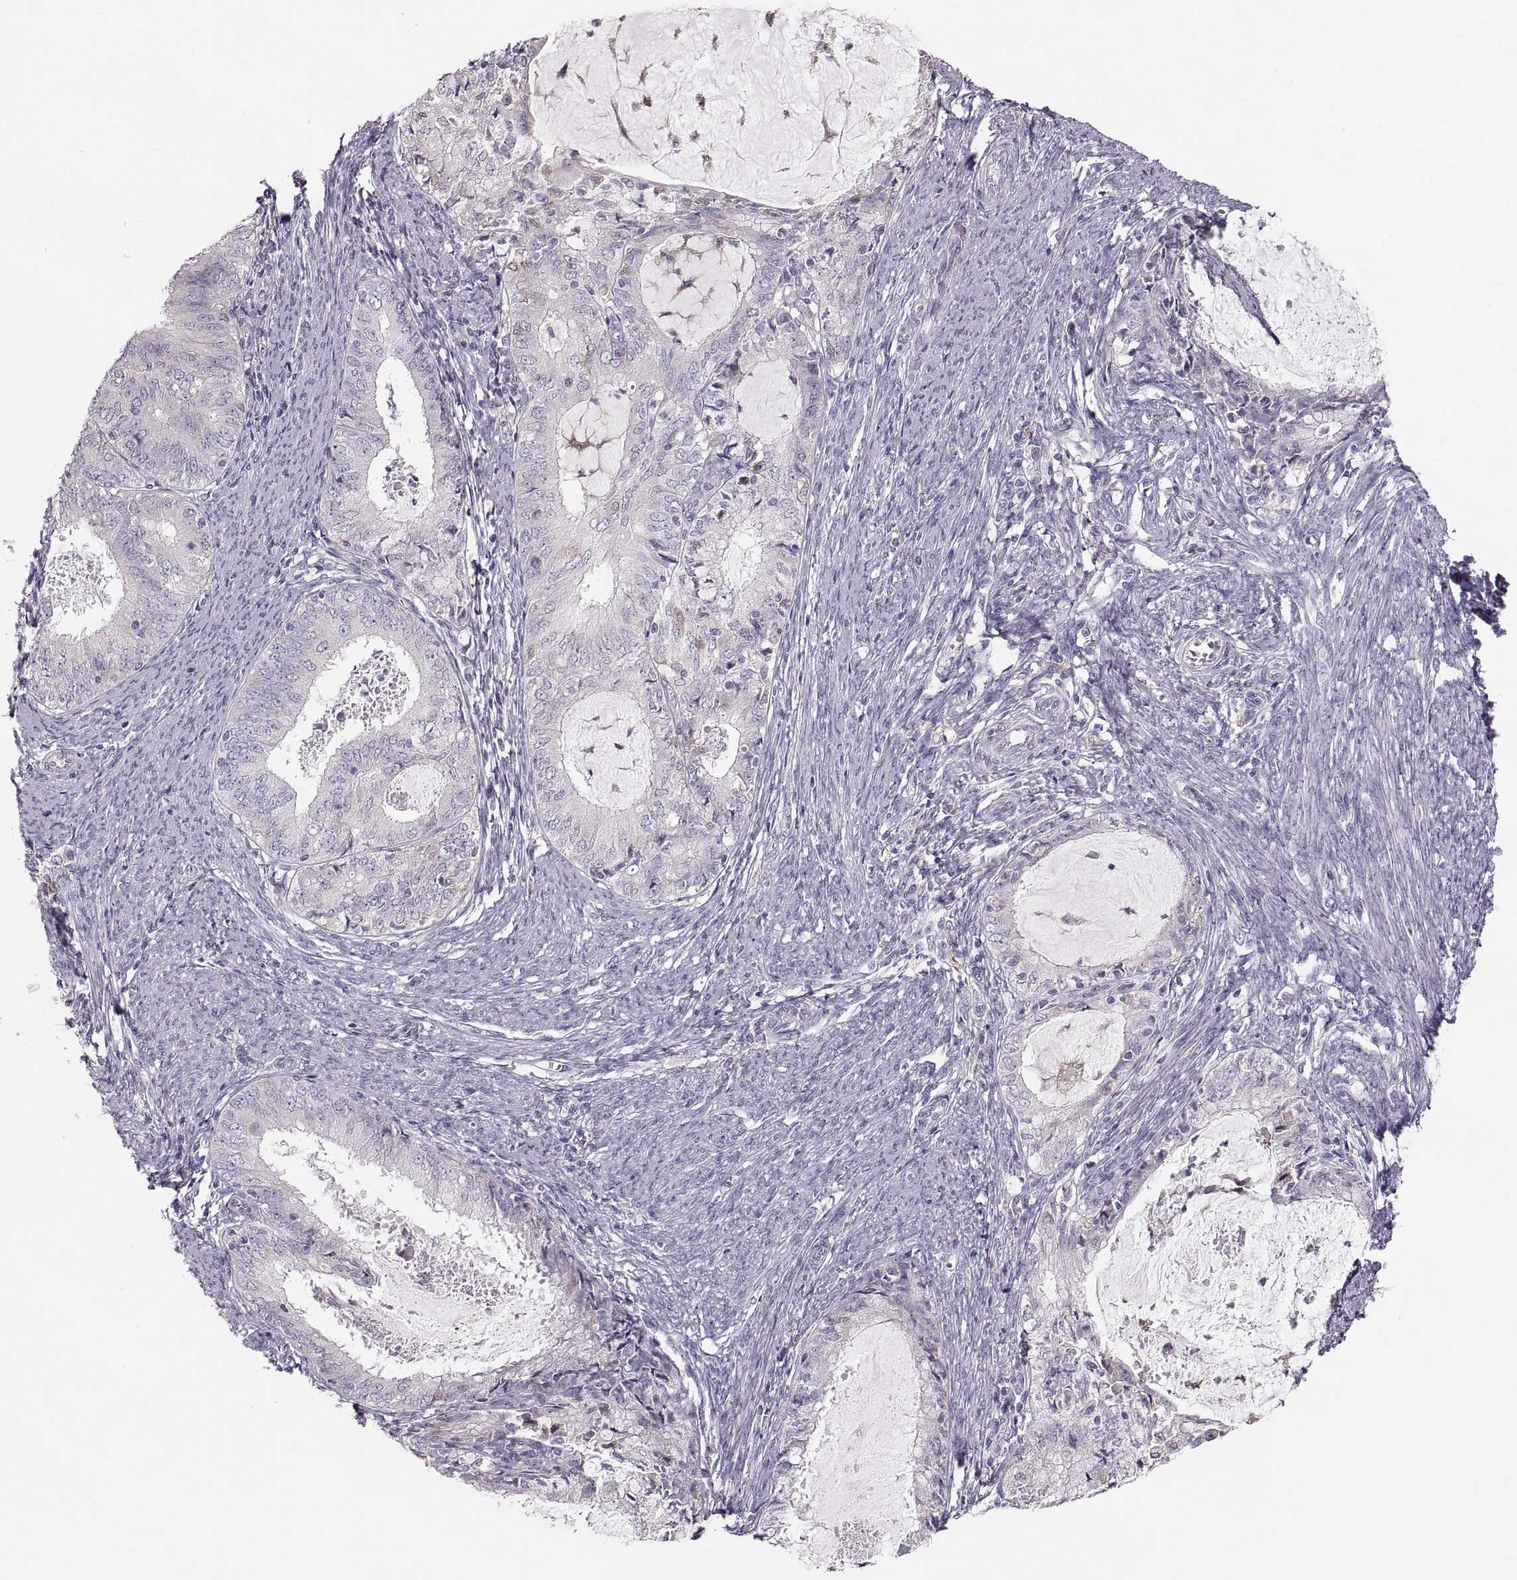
{"staining": {"intensity": "negative", "quantity": "none", "location": "none"}, "tissue": "endometrial cancer", "cell_type": "Tumor cells", "image_type": "cancer", "snomed": [{"axis": "morphology", "description": "Adenocarcinoma, NOS"}, {"axis": "topography", "description": "Endometrium"}], "caption": "Immunohistochemistry (IHC) image of neoplastic tissue: human endometrial cancer stained with DAB (3,3'-diaminobenzidine) demonstrates no significant protein staining in tumor cells. (Immunohistochemistry, brightfield microscopy, high magnification).", "gene": "RUNDC3A", "patient": {"sex": "female", "age": 57}}